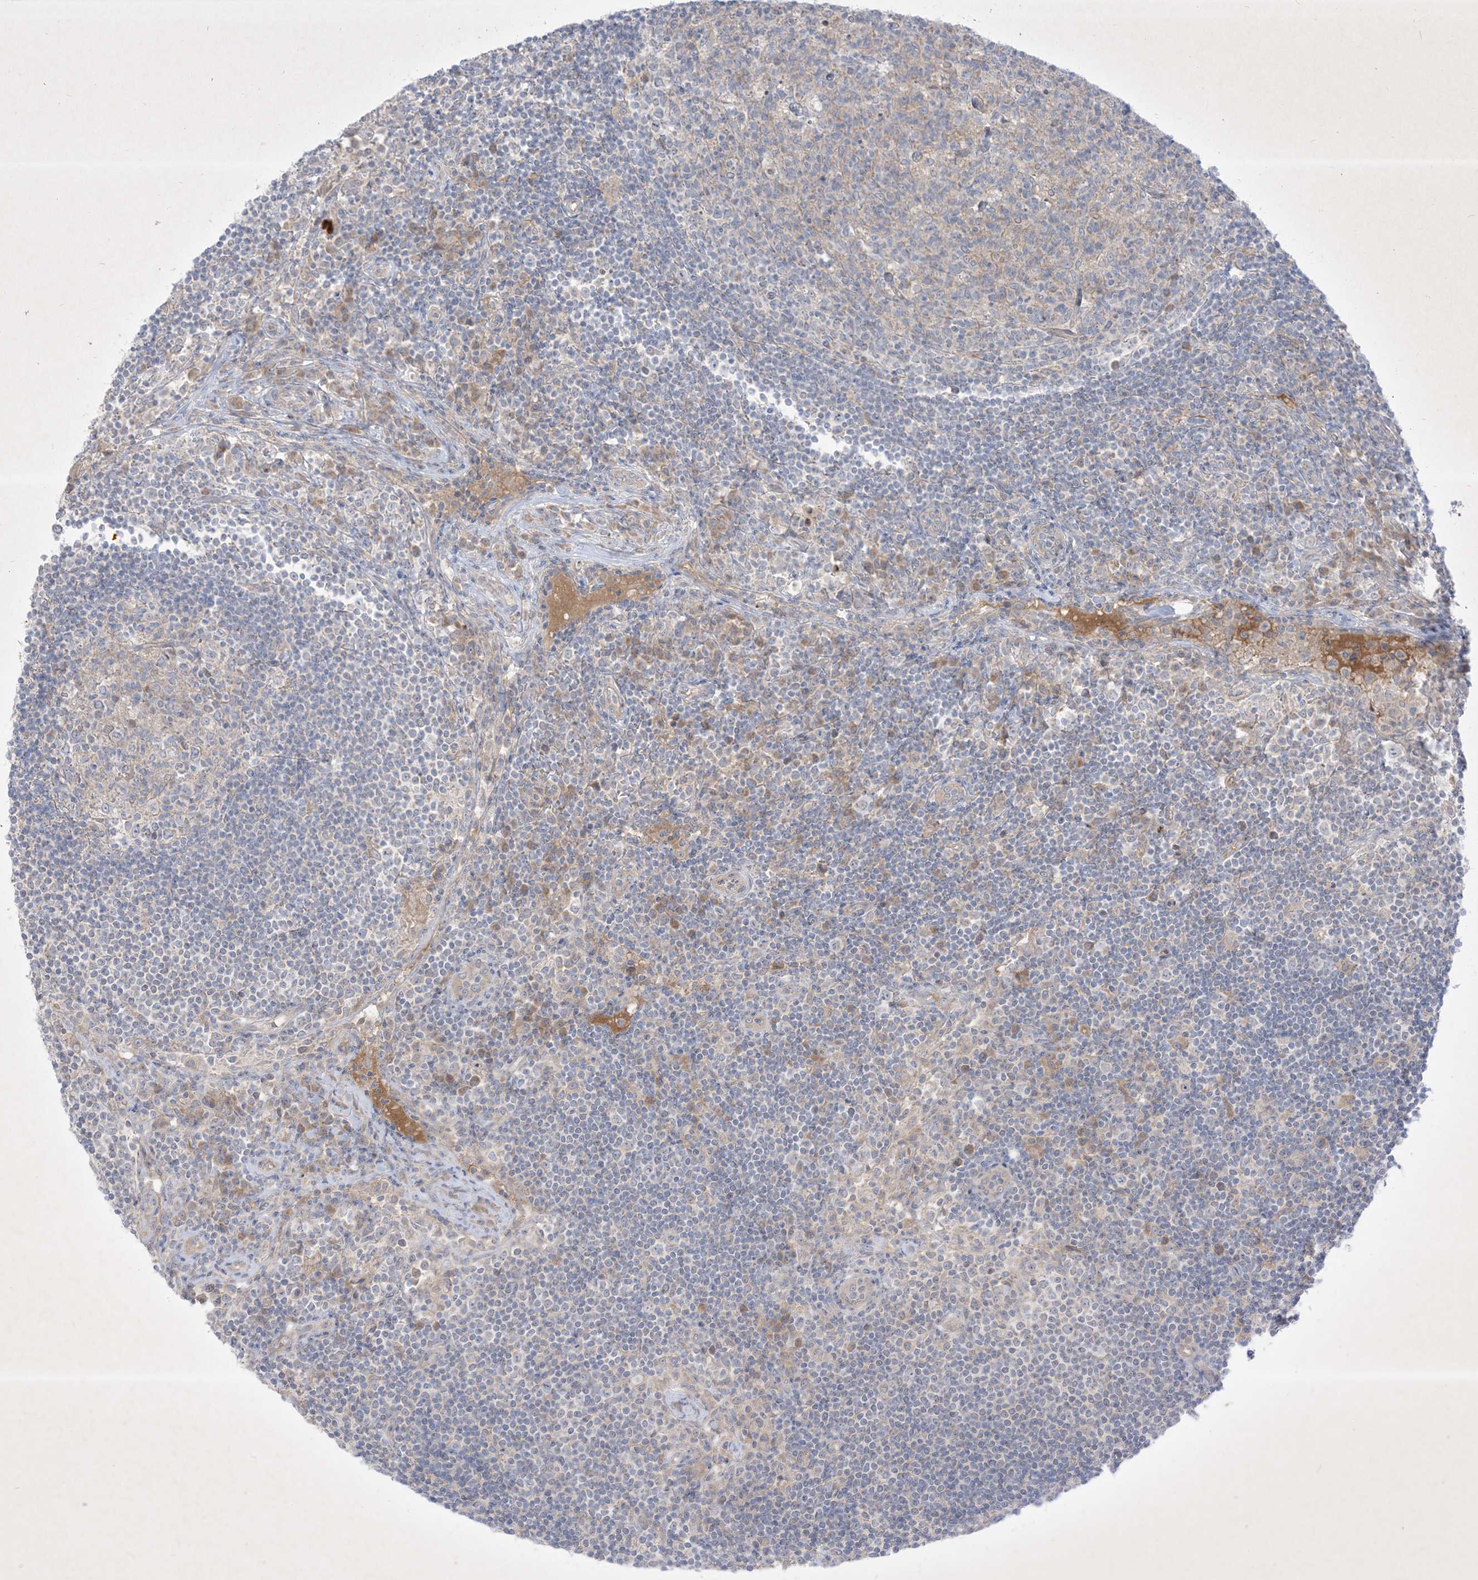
{"staining": {"intensity": "negative", "quantity": "none", "location": "none"}, "tissue": "lymph node", "cell_type": "Germinal center cells", "image_type": "normal", "snomed": [{"axis": "morphology", "description": "Normal tissue, NOS"}, {"axis": "topography", "description": "Lymph node"}], "caption": "This micrograph is of benign lymph node stained with immunohistochemistry to label a protein in brown with the nuclei are counter-stained blue. There is no expression in germinal center cells.", "gene": "PLEKHA3", "patient": {"sex": "female", "age": 53}}